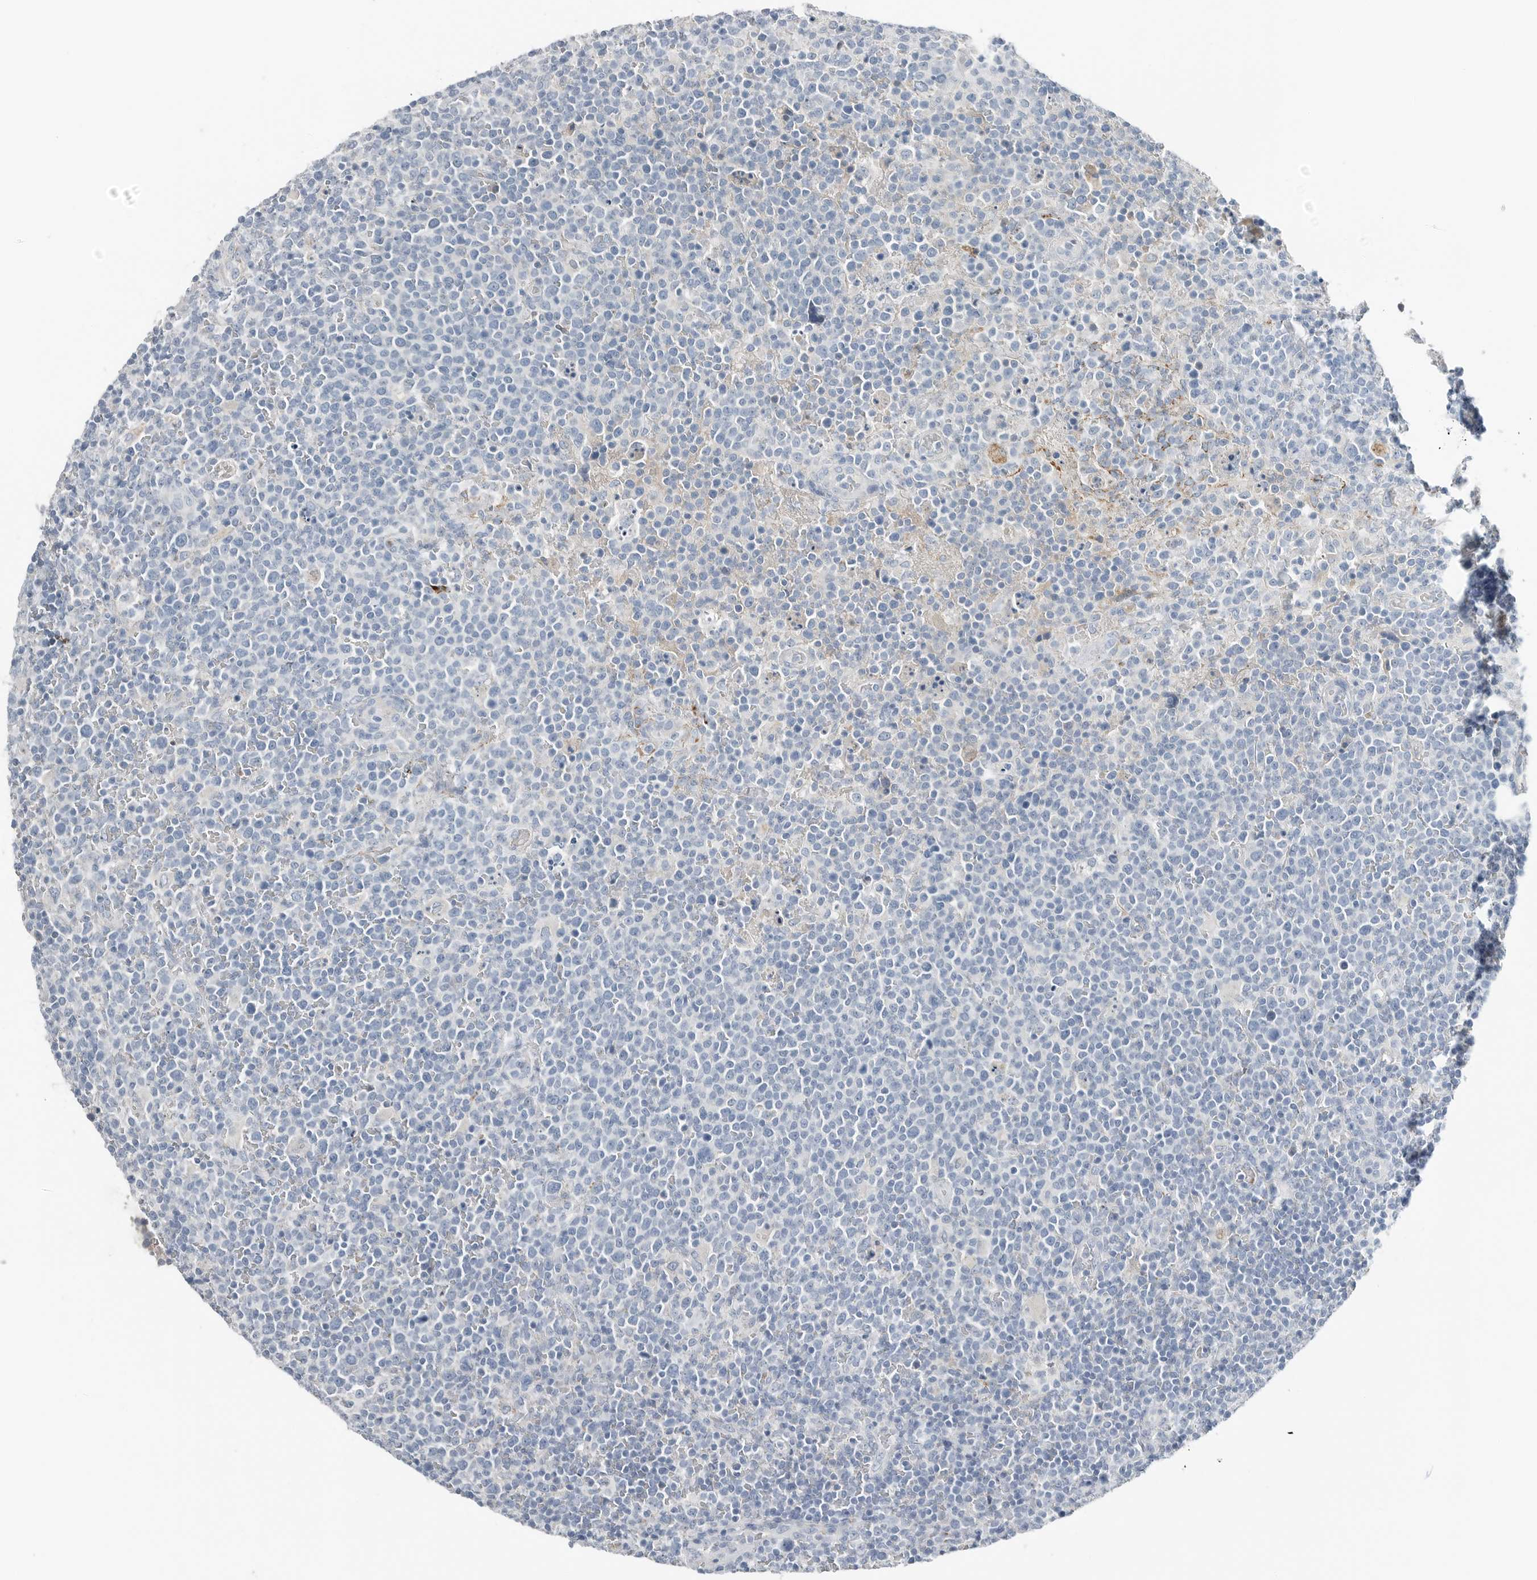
{"staining": {"intensity": "negative", "quantity": "none", "location": "none"}, "tissue": "lymphoma", "cell_type": "Tumor cells", "image_type": "cancer", "snomed": [{"axis": "morphology", "description": "Malignant lymphoma, non-Hodgkin's type, High grade"}, {"axis": "topography", "description": "Lymph node"}], "caption": "High magnification brightfield microscopy of lymphoma stained with DAB (3,3'-diaminobenzidine) (brown) and counterstained with hematoxylin (blue): tumor cells show no significant expression.", "gene": "SERPINB7", "patient": {"sex": "male", "age": 61}}